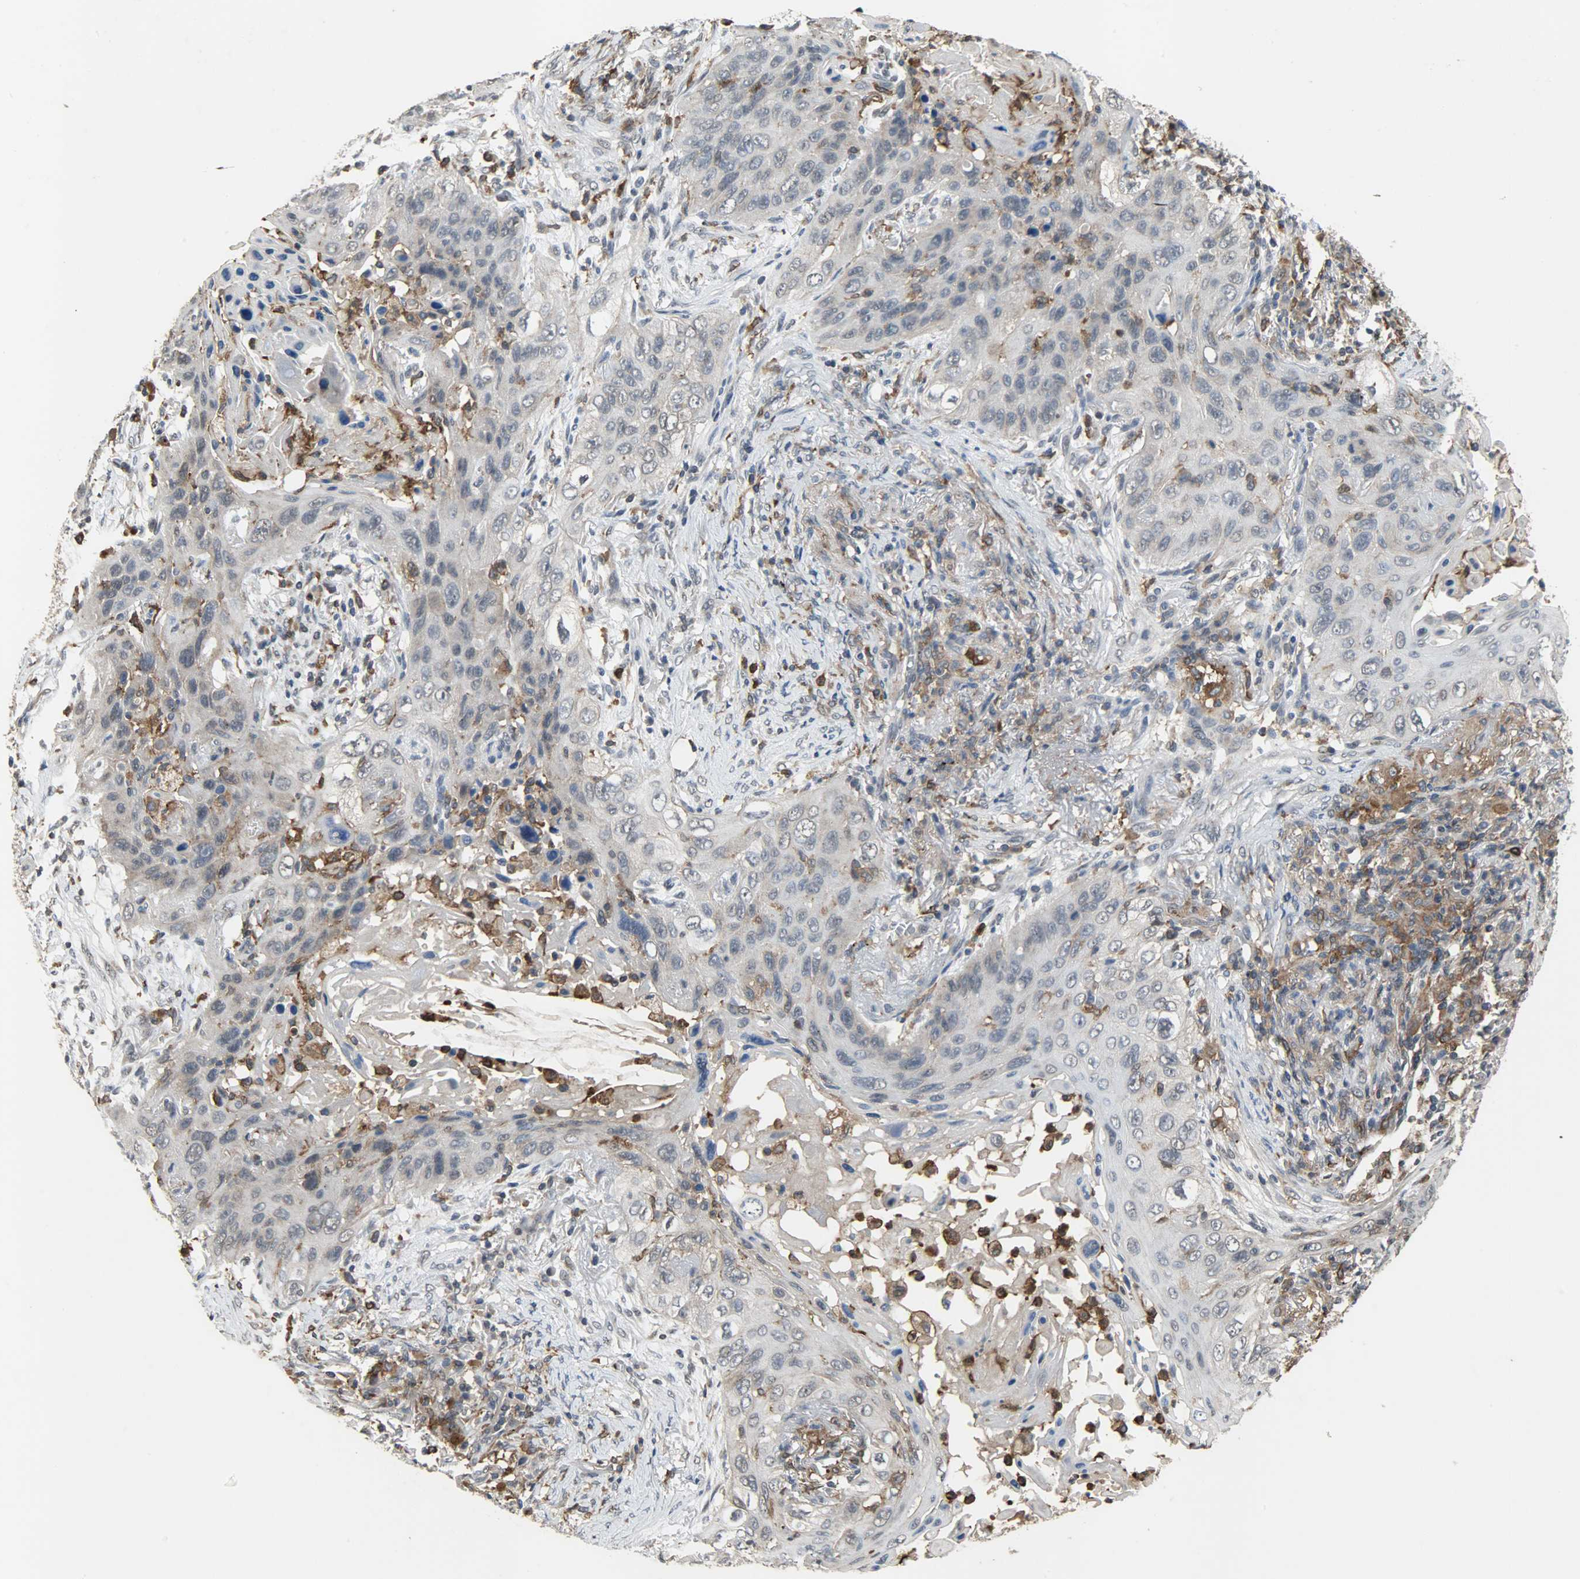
{"staining": {"intensity": "weak", "quantity": "<25%", "location": "cytoplasmic/membranous"}, "tissue": "lung cancer", "cell_type": "Tumor cells", "image_type": "cancer", "snomed": [{"axis": "morphology", "description": "Squamous cell carcinoma, NOS"}, {"axis": "topography", "description": "Lung"}], "caption": "Lung cancer (squamous cell carcinoma) was stained to show a protein in brown. There is no significant positivity in tumor cells.", "gene": "SKAP2", "patient": {"sex": "female", "age": 67}}